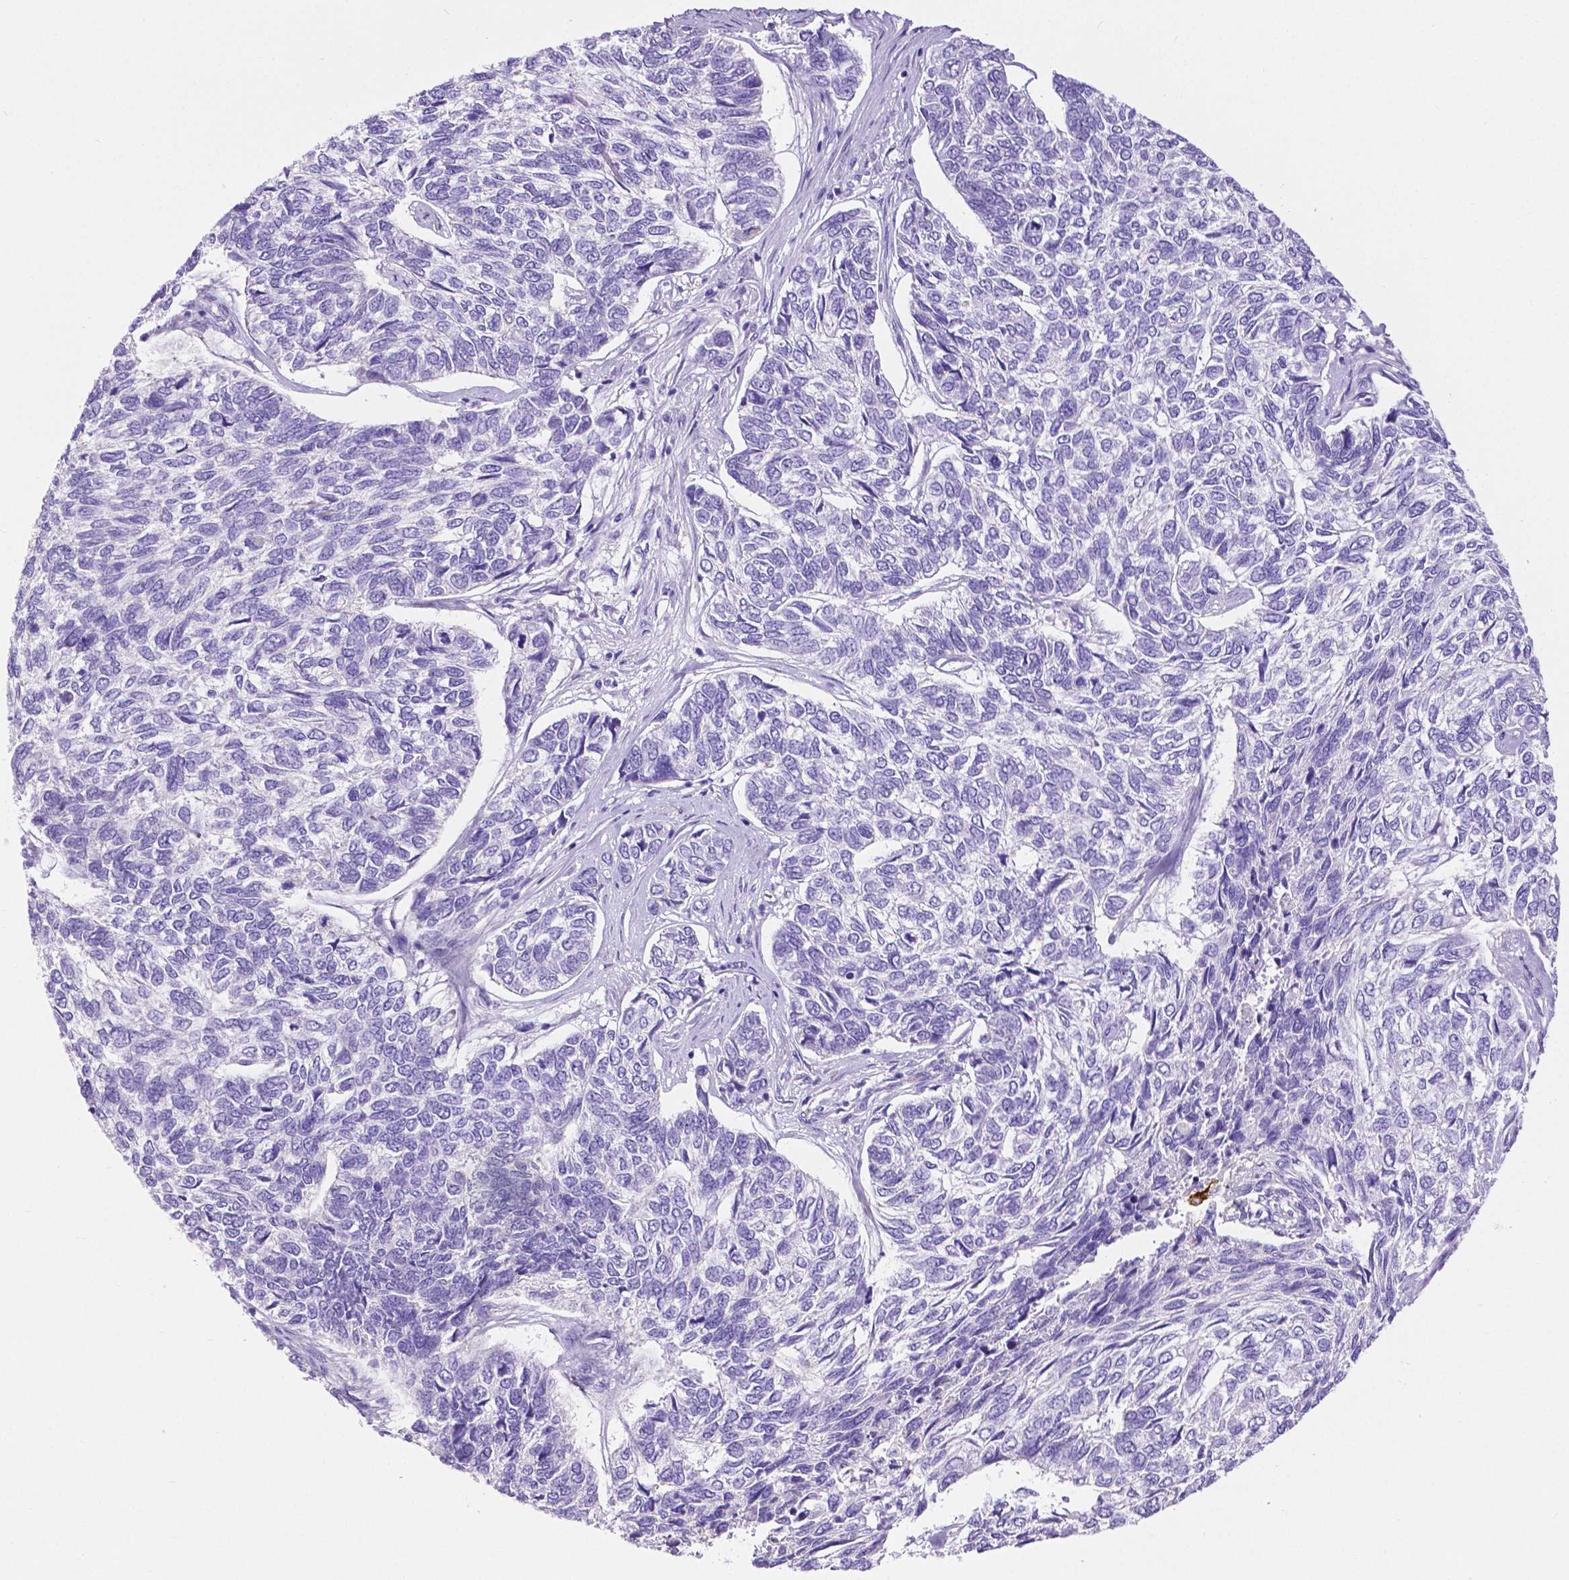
{"staining": {"intensity": "negative", "quantity": "none", "location": "none"}, "tissue": "skin cancer", "cell_type": "Tumor cells", "image_type": "cancer", "snomed": [{"axis": "morphology", "description": "Basal cell carcinoma"}, {"axis": "topography", "description": "Skin"}], "caption": "Tumor cells are negative for protein expression in human skin cancer (basal cell carcinoma).", "gene": "MMP9", "patient": {"sex": "female", "age": 65}}